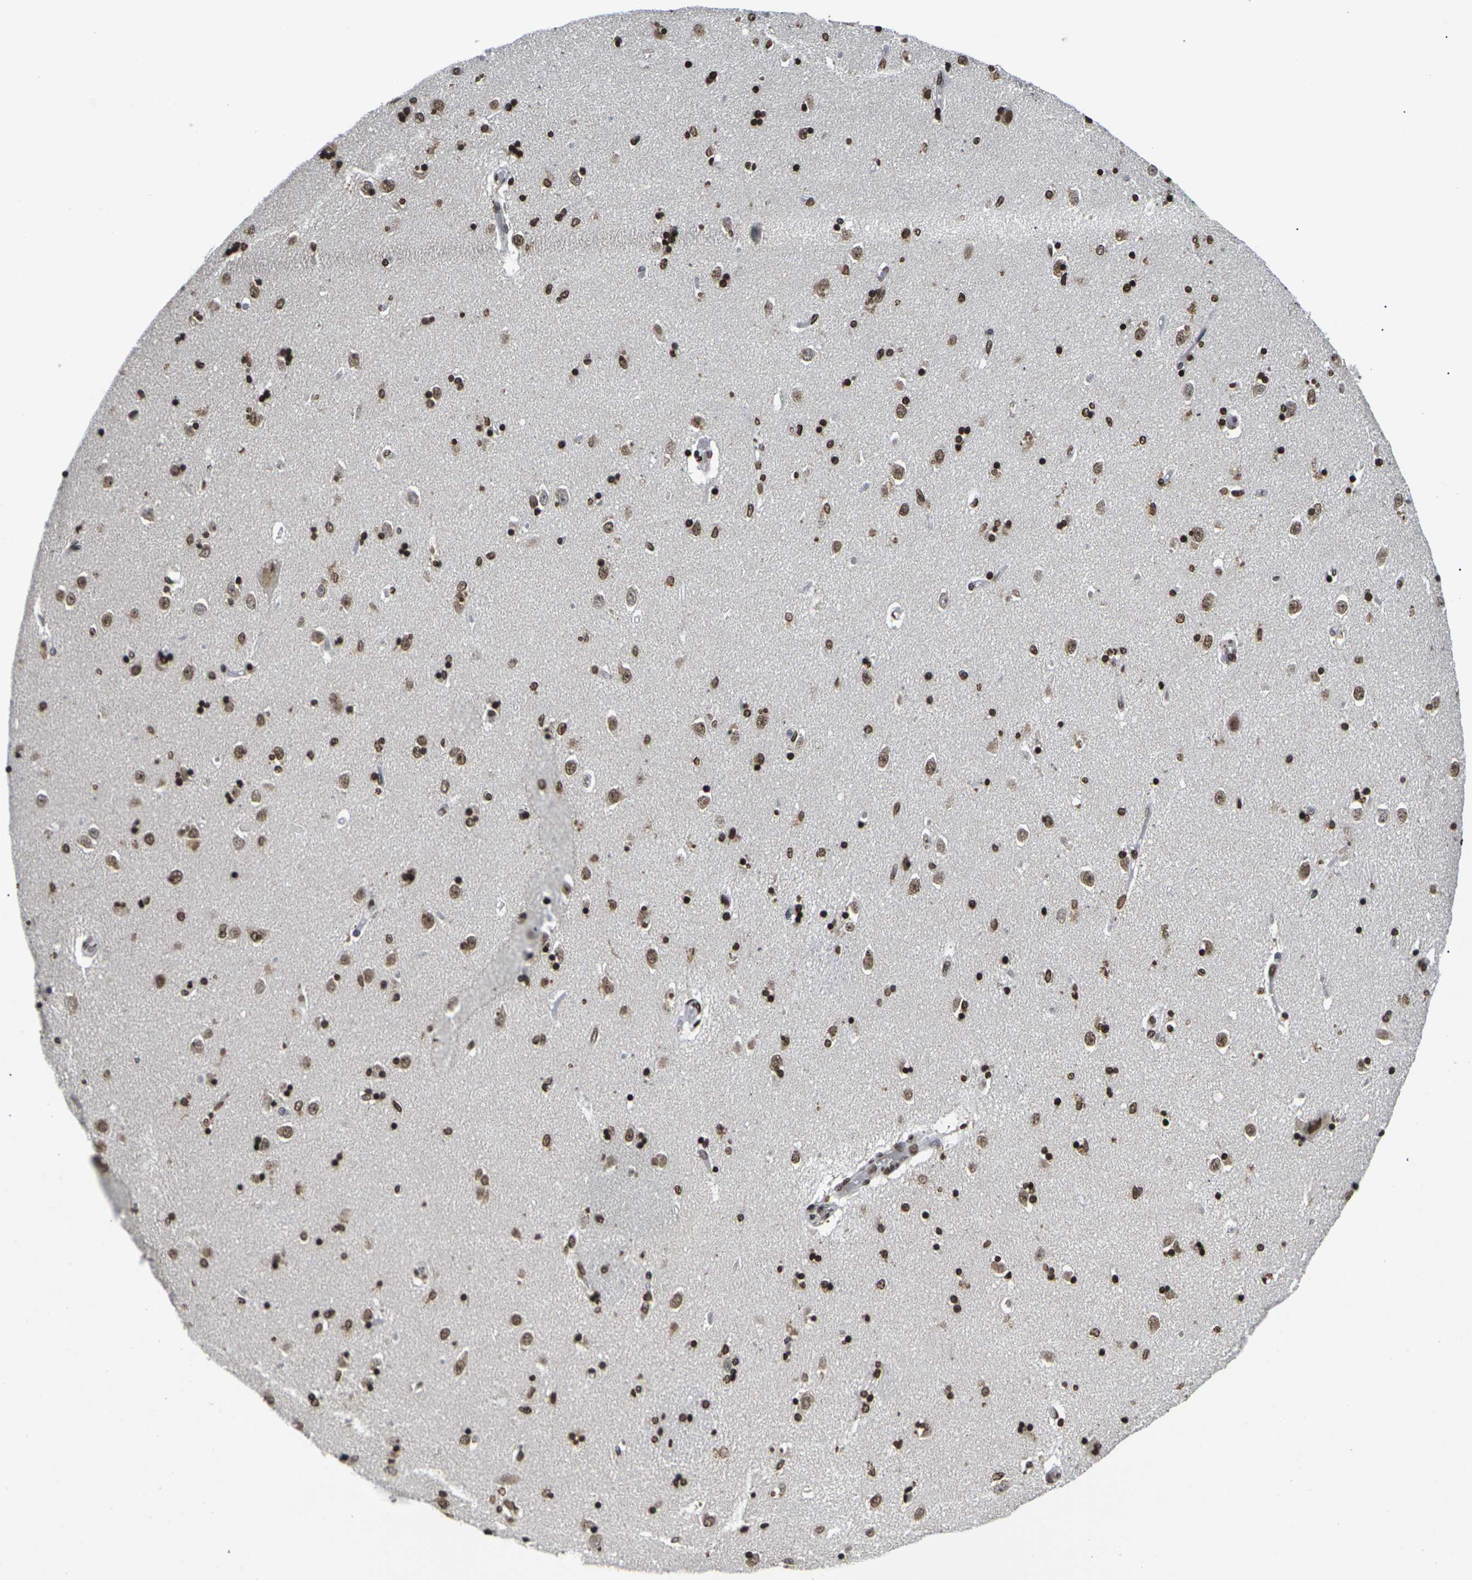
{"staining": {"intensity": "strong", "quantity": ">75%", "location": "nuclear"}, "tissue": "caudate", "cell_type": "Glial cells", "image_type": "normal", "snomed": [{"axis": "morphology", "description": "Normal tissue, NOS"}, {"axis": "topography", "description": "Lateral ventricle wall"}], "caption": "Immunohistochemical staining of benign caudate reveals >75% levels of strong nuclear protein staining in about >75% of glial cells.", "gene": "ETV5", "patient": {"sex": "female", "age": 54}}